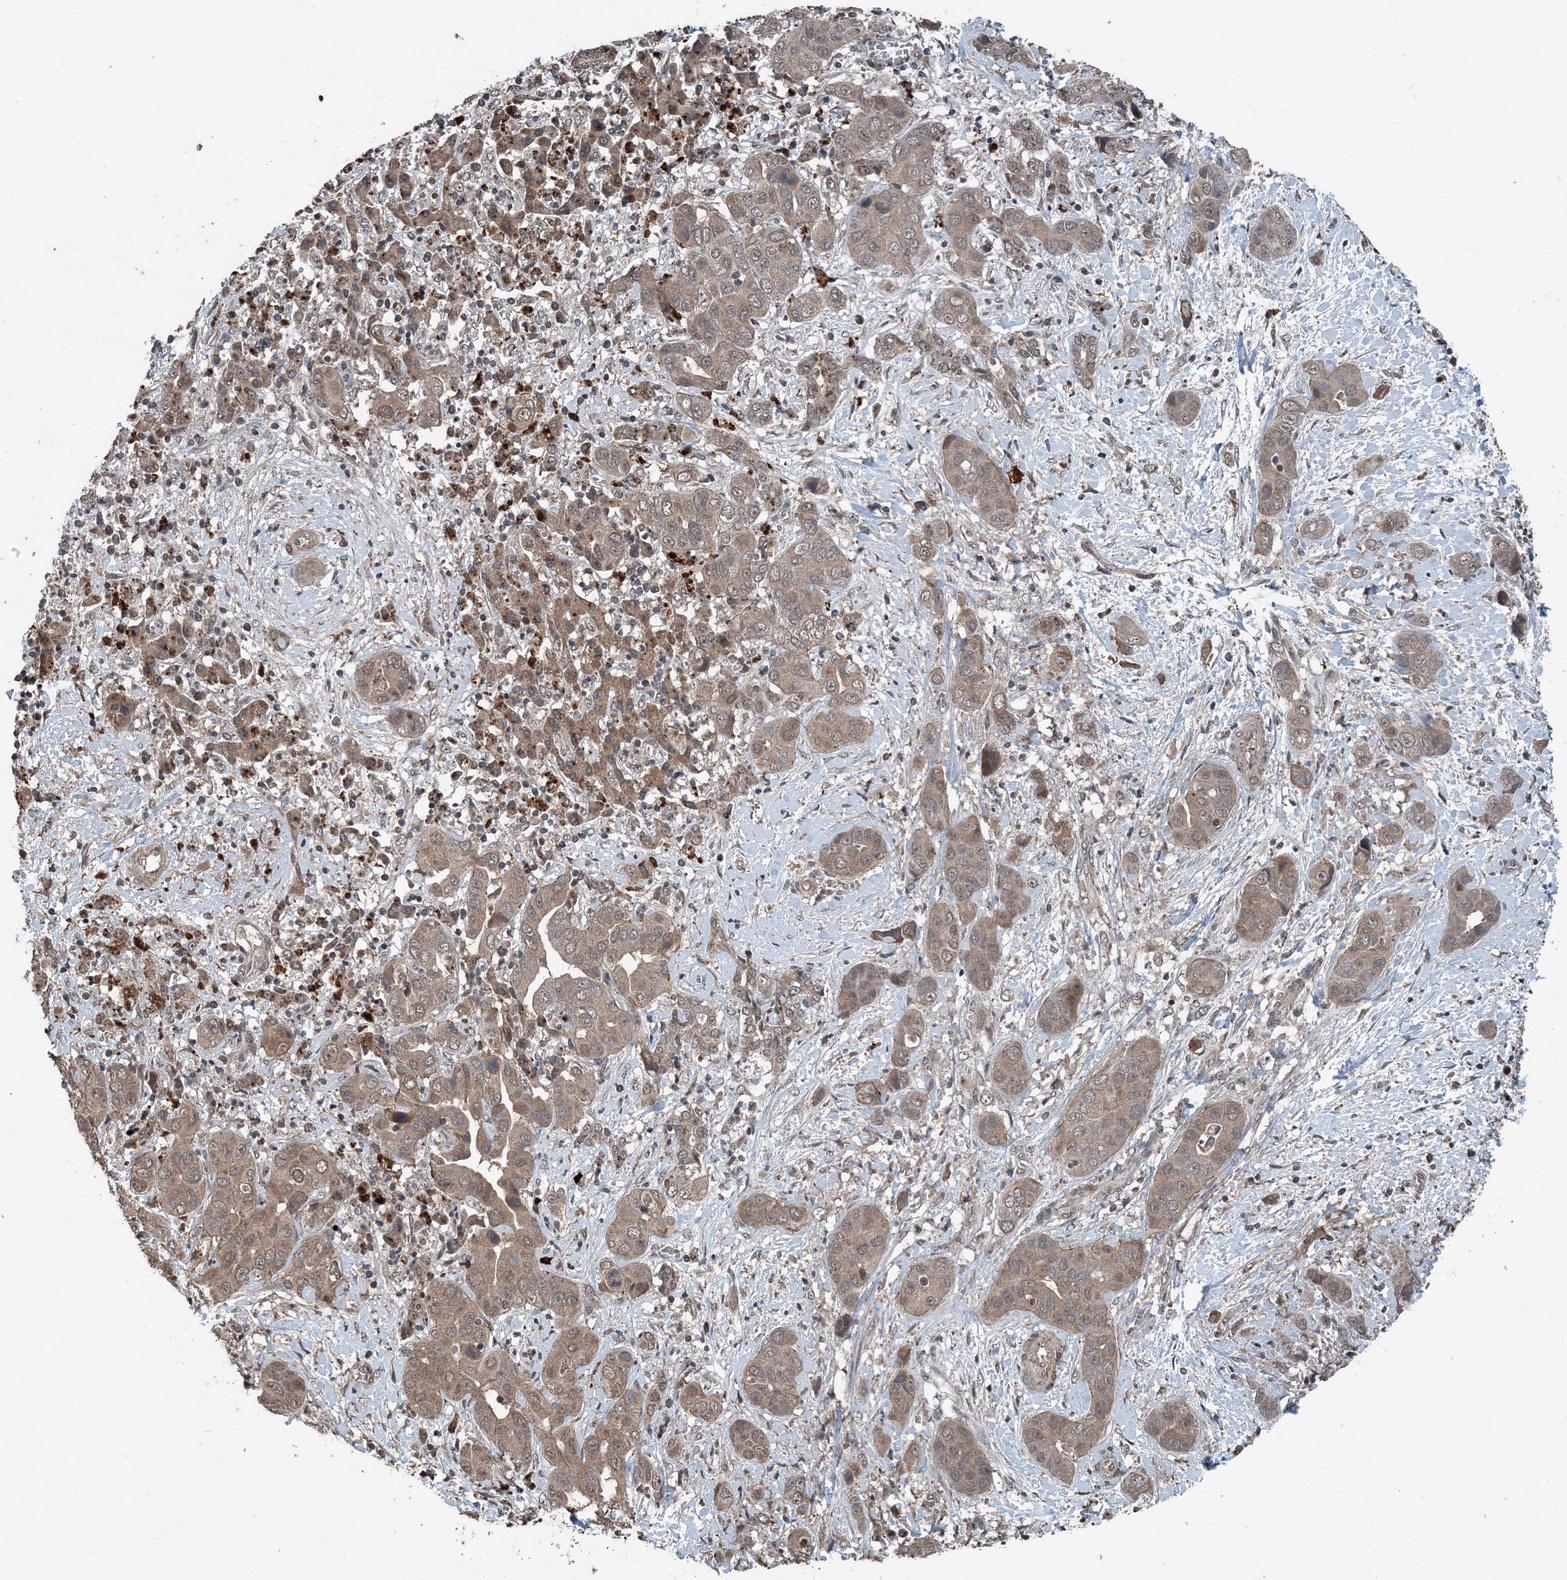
{"staining": {"intensity": "moderate", "quantity": "25%-75%", "location": "cytoplasmic/membranous"}, "tissue": "liver cancer", "cell_type": "Tumor cells", "image_type": "cancer", "snomed": [{"axis": "morphology", "description": "Cholangiocarcinoma"}, {"axis": "topography", "description": "Liver"}], "caption": "This is a histology image of immunohistochemistry (IHC) staining of cholangiocarcinoma (liver), which shows moderate staining in the cytoplasmic/membranous of tumor cells.", "gene": "CFL1", "patient": {"sex": "female", "age": 52}}